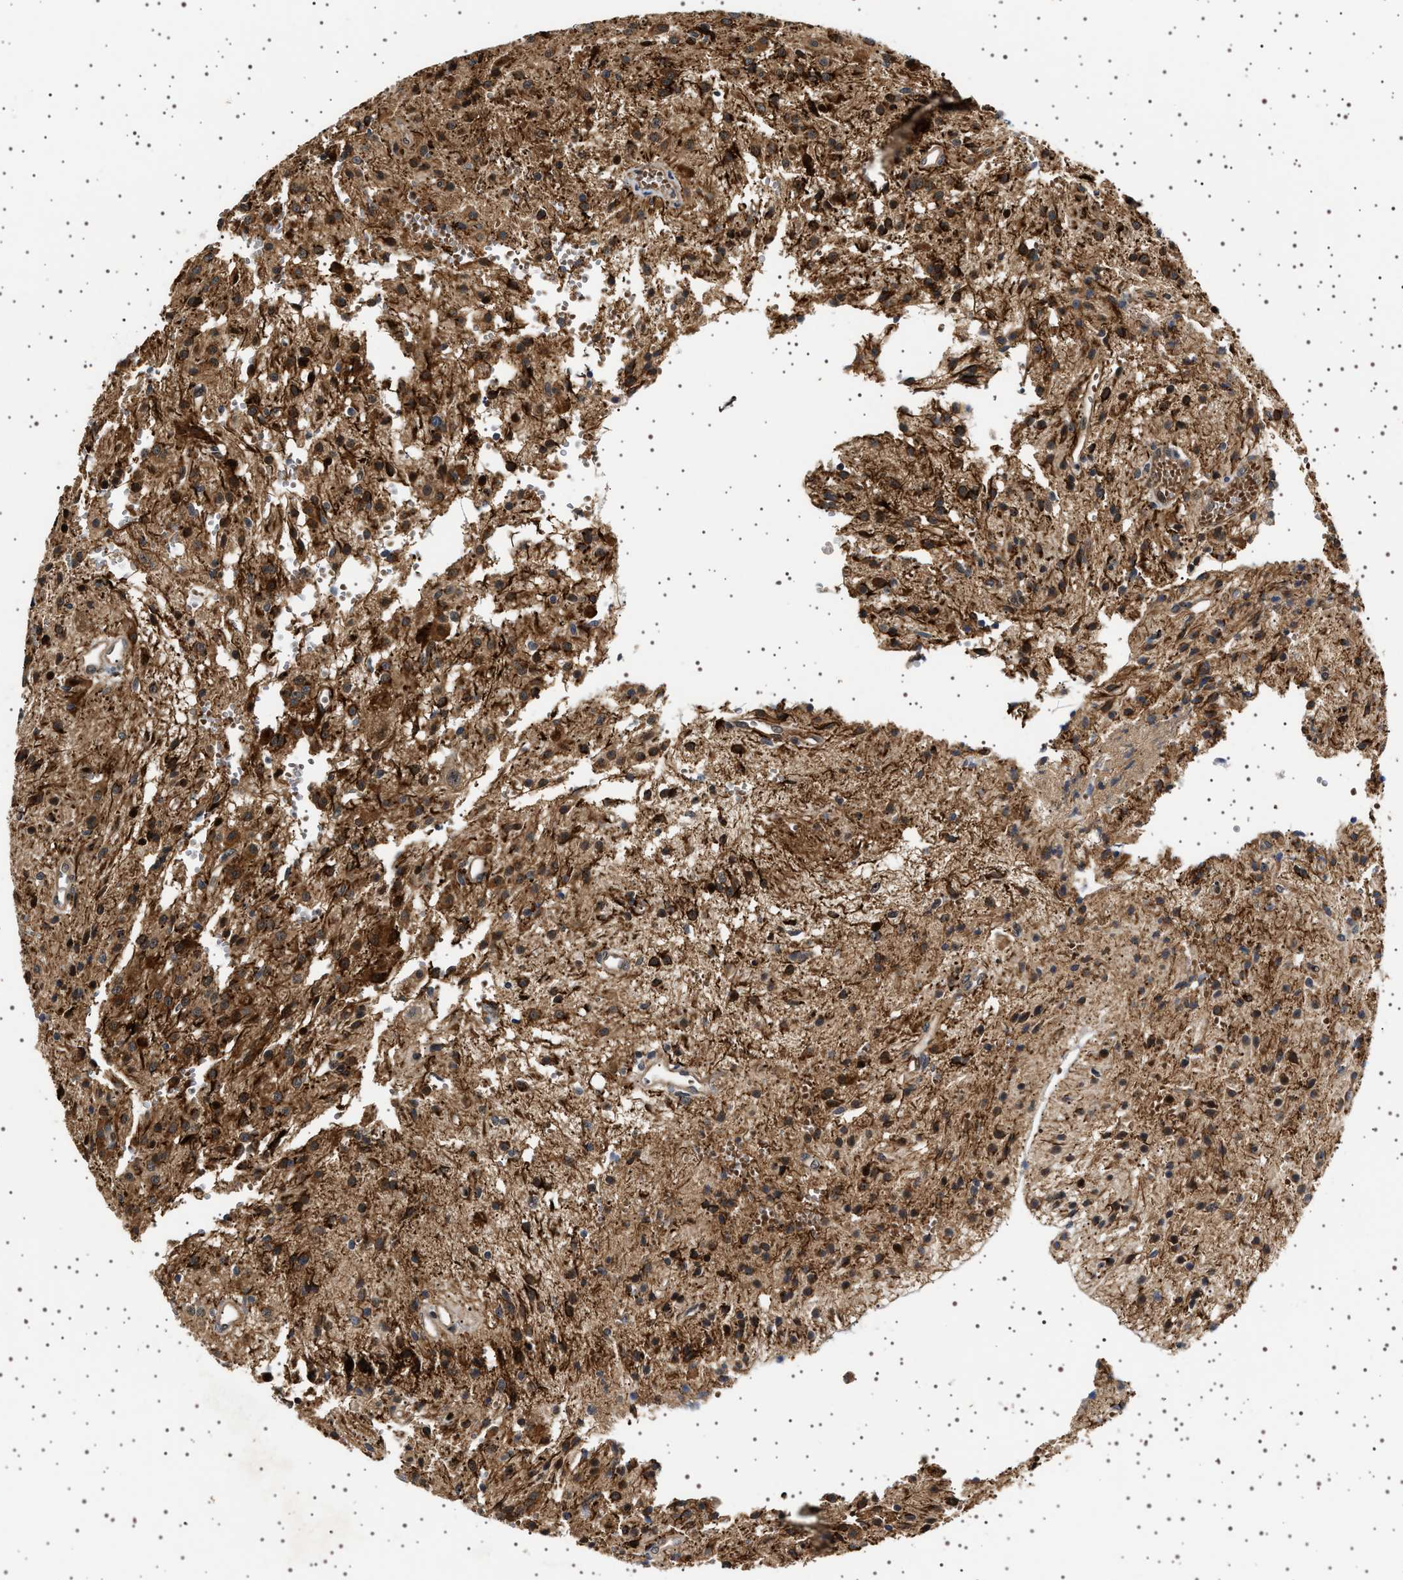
{"staining": {"intensity": "moderate", "quantity": "<25%", "location": "cytoplasmic/membranous"}, "tissue": "glioma", "cell_type": "Tumor cells", "image_type": "cancer", "snomed": [{"axis": "morphology", "description": "Glioma, malignant, High grade"}, {"axis": "topography", "description": "Brain"}], "caption": "Human malignant high-grade glioma stained with a brown dye exhibits moderate cytoplasmic/membranous positive positivity in approximately <25% of tumor cells.", "gene": "BAG3", "patient": {"sex": "female", "age": 59}}